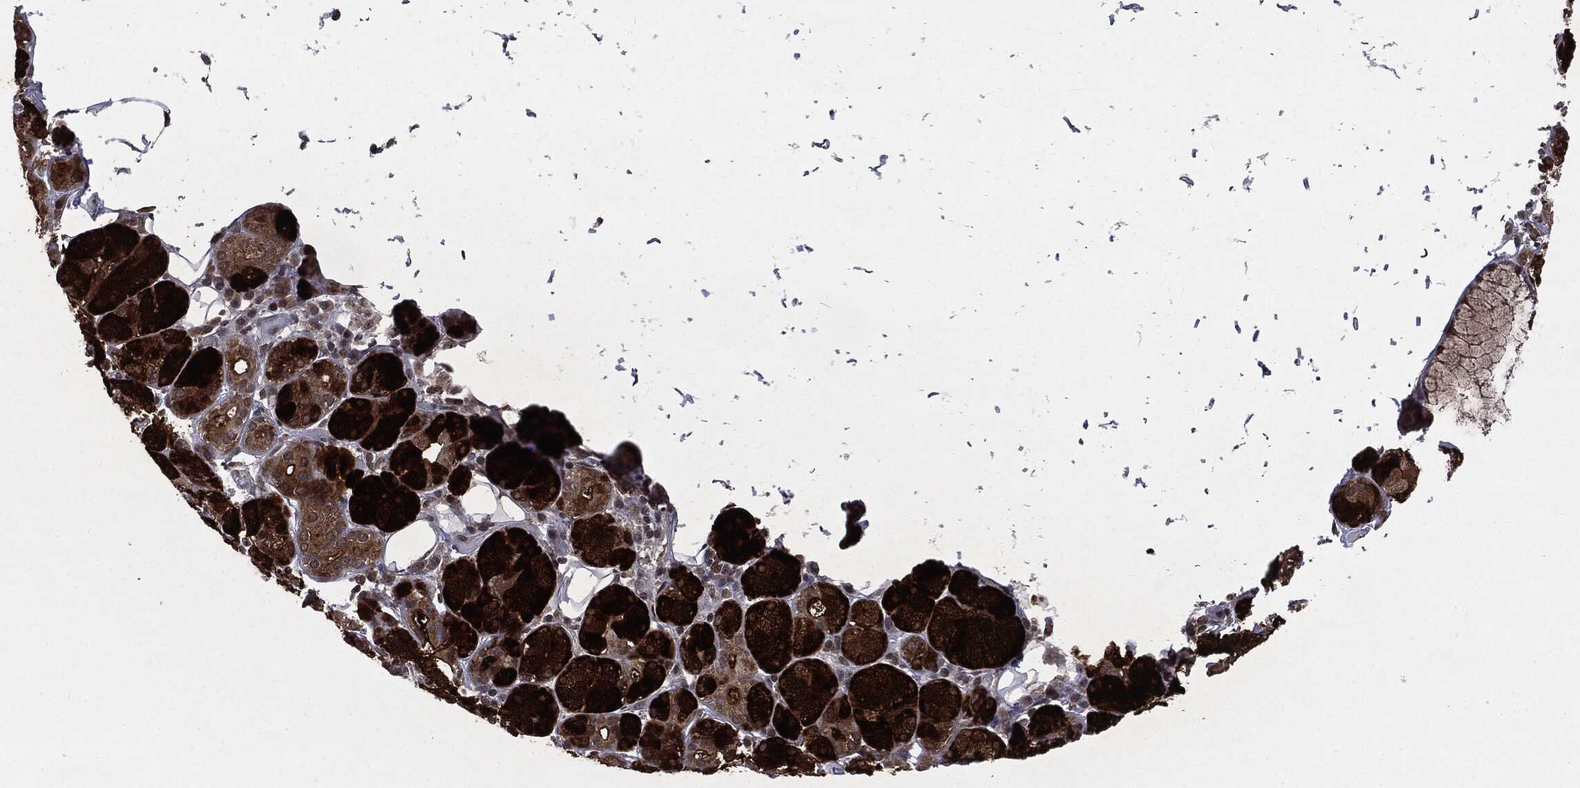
{"staining": {"intensity": "strong", "quantity": "25%-75%", "location": "cytoplasmic/membranous"}, "tissue": "salivary gland", "cell_type": "Glandular cells", "image_type": "normal", "snomed": [{"axis": "morphology", "description": "Normal tissue, NOS"}, {"axis": "topography", "description": "Salivary gland"}], "caption": "High-magnification brightfield microscopy of unremarkable salivary gland stained with DAB (3,3'-diaminobenzidine) (brown) and counterstained with hematoxylin (blue). glandular cells exhibit strong cytoplasmic/membranous staining is seen in approximately25%-75% of cells.", "gene": "STAU2", "patient": {"sex": "male", "age": 71}}